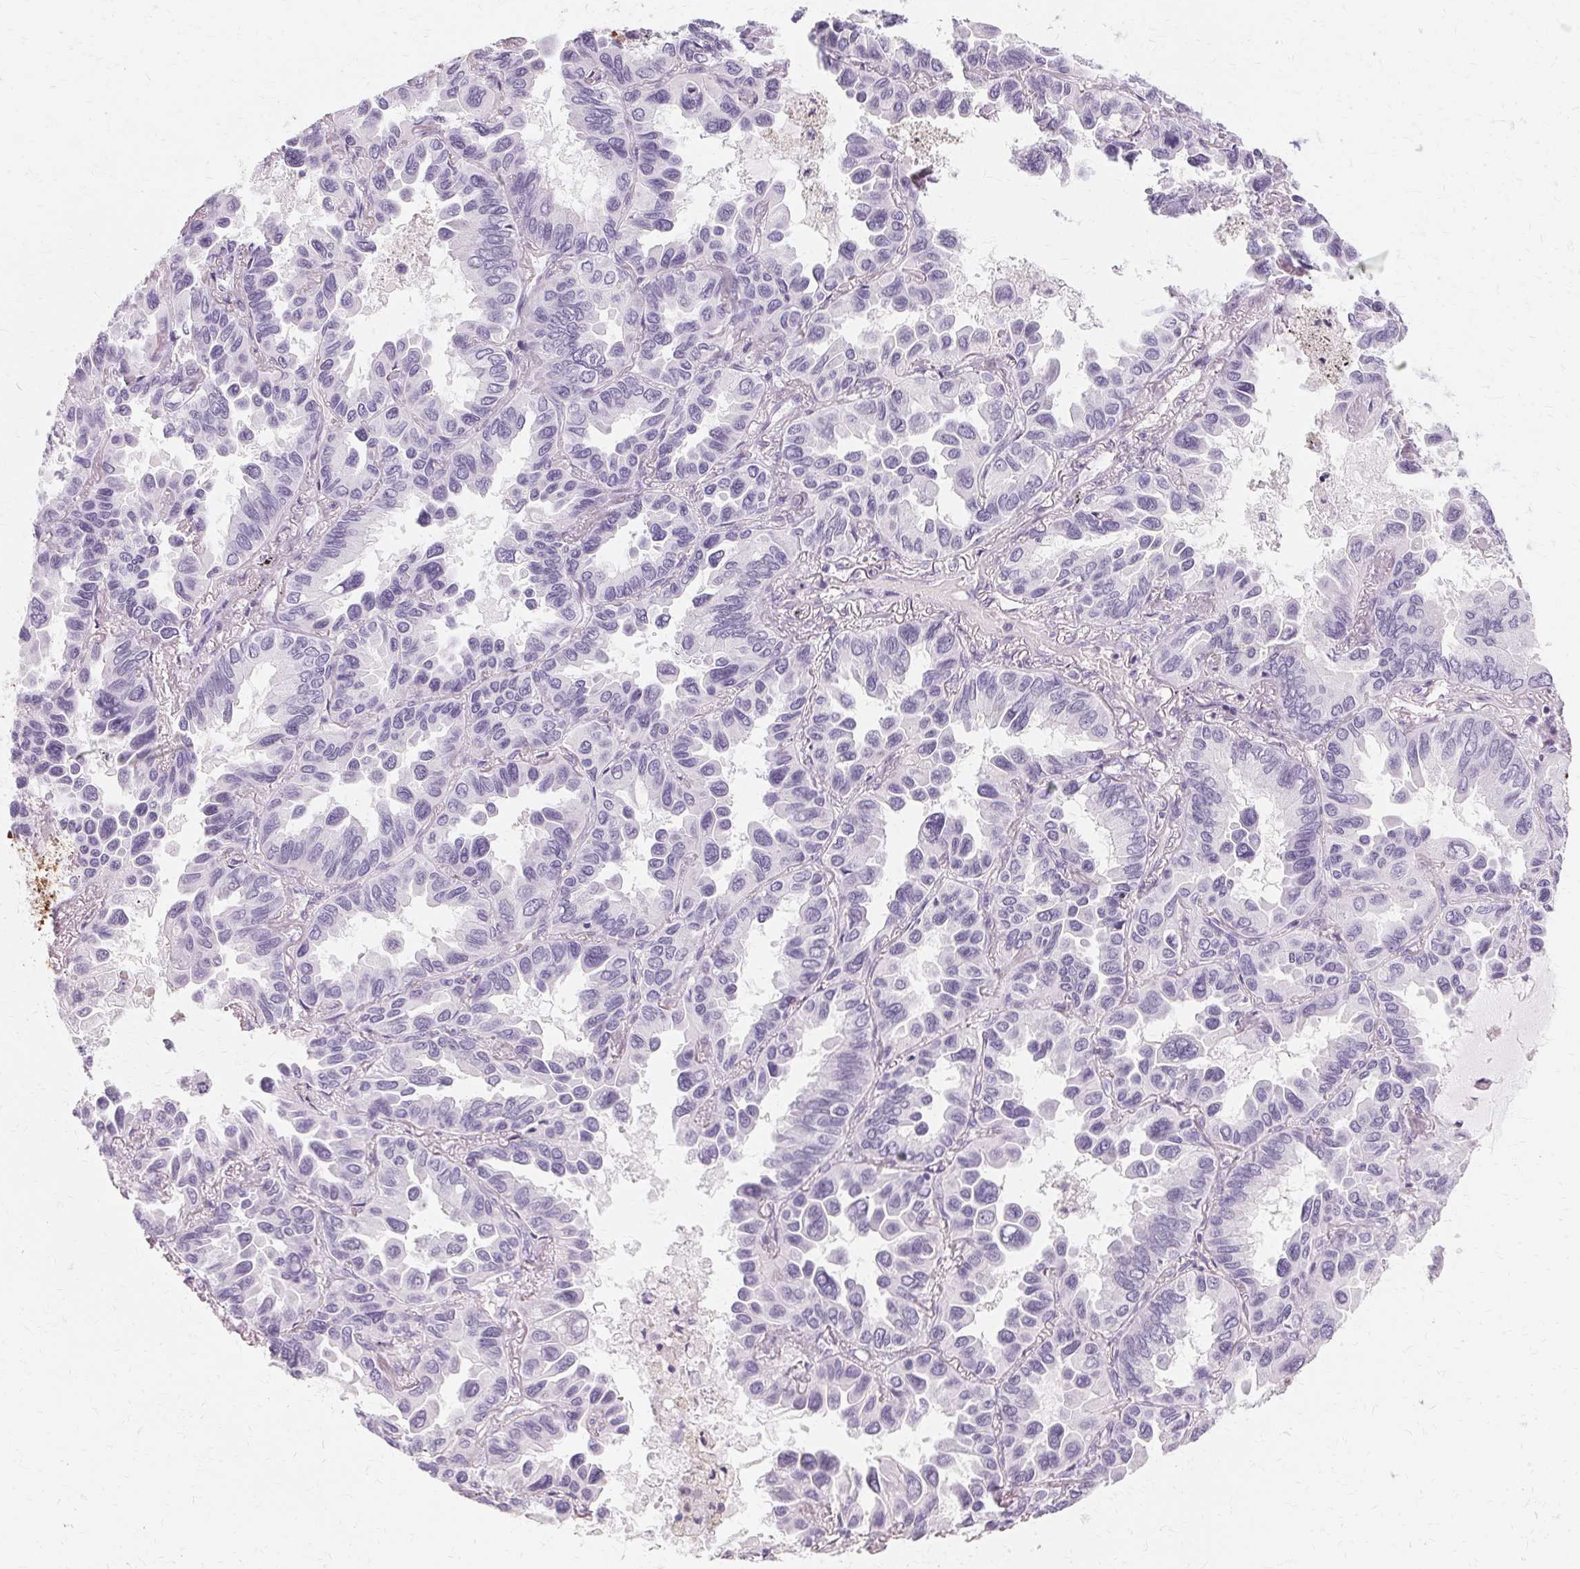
{"staining": {"intensity": "negative", "quantity": "none", "location": "none"}, "tissue": "lung cancer", "cell_type": "Tumor cells", "image_type": "cancer", "snomed": [{"axis": "morphology", "description": "Adenocarcinoma, NOS"}, {"axis": "topography", "description": "Lung"}], "caption": "Human lung cancer (adenocarcinoma) stained for a protein using immunohistochemistry demonstrates no staining in tumor cells.", "gene": "KRT6C", "patient": {"sex": "male", "age": 64}}